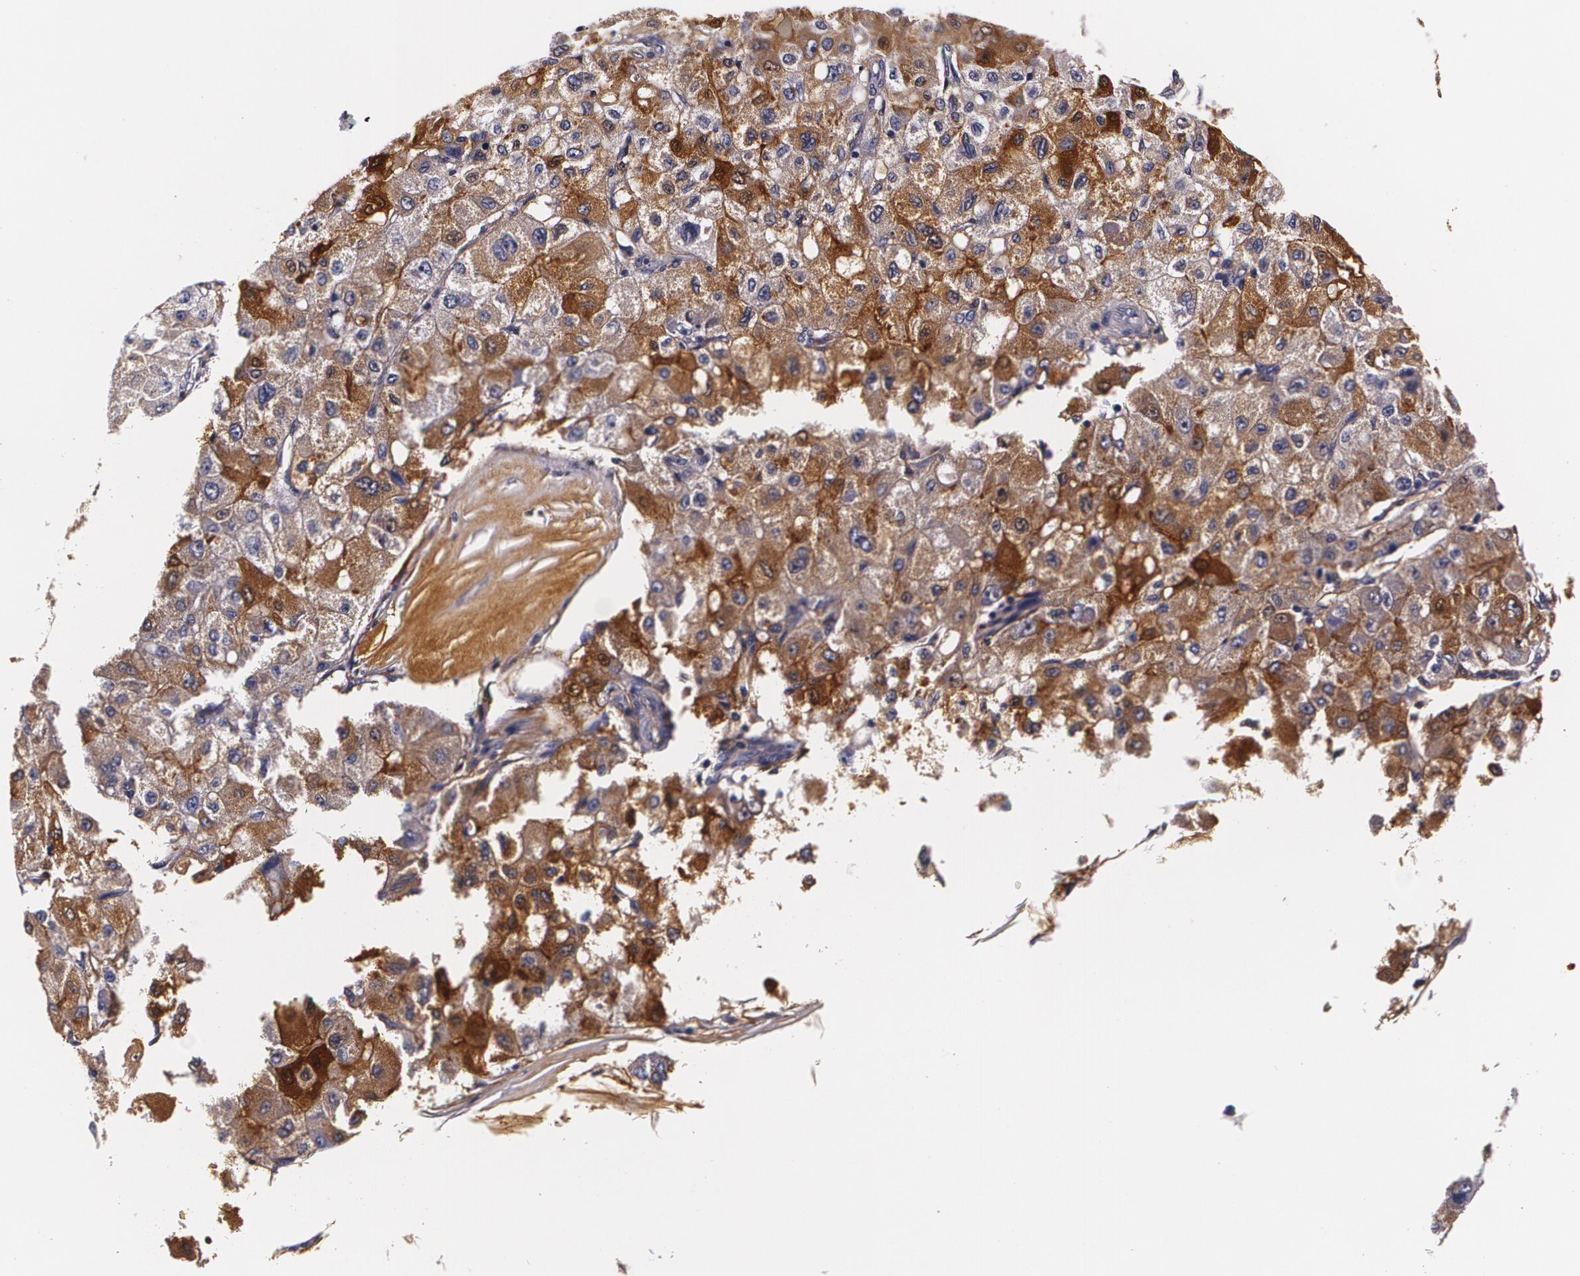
{"staining": {"intensity": "moderate", "quantity": "25%-75%", "location": "cytoplasmic/membranous"}, "tissue": "liver cancer", "cell_type": "Tumor cells", "image_type": "cancer", "snomed": [{"axis": "morphology", "description": "Carcinoma, Hepatocellular, NOS"}, {"axis": "topography", "description": "Liver"}], "caption": "A histopathology image of human hepatocellular carcinoma (liver) stained for a protein shows moderate cytoplasmic/membranous brown staining in tumor cells.", "gene": "TTR", "patient": {"sex": "male", "age": 80}}